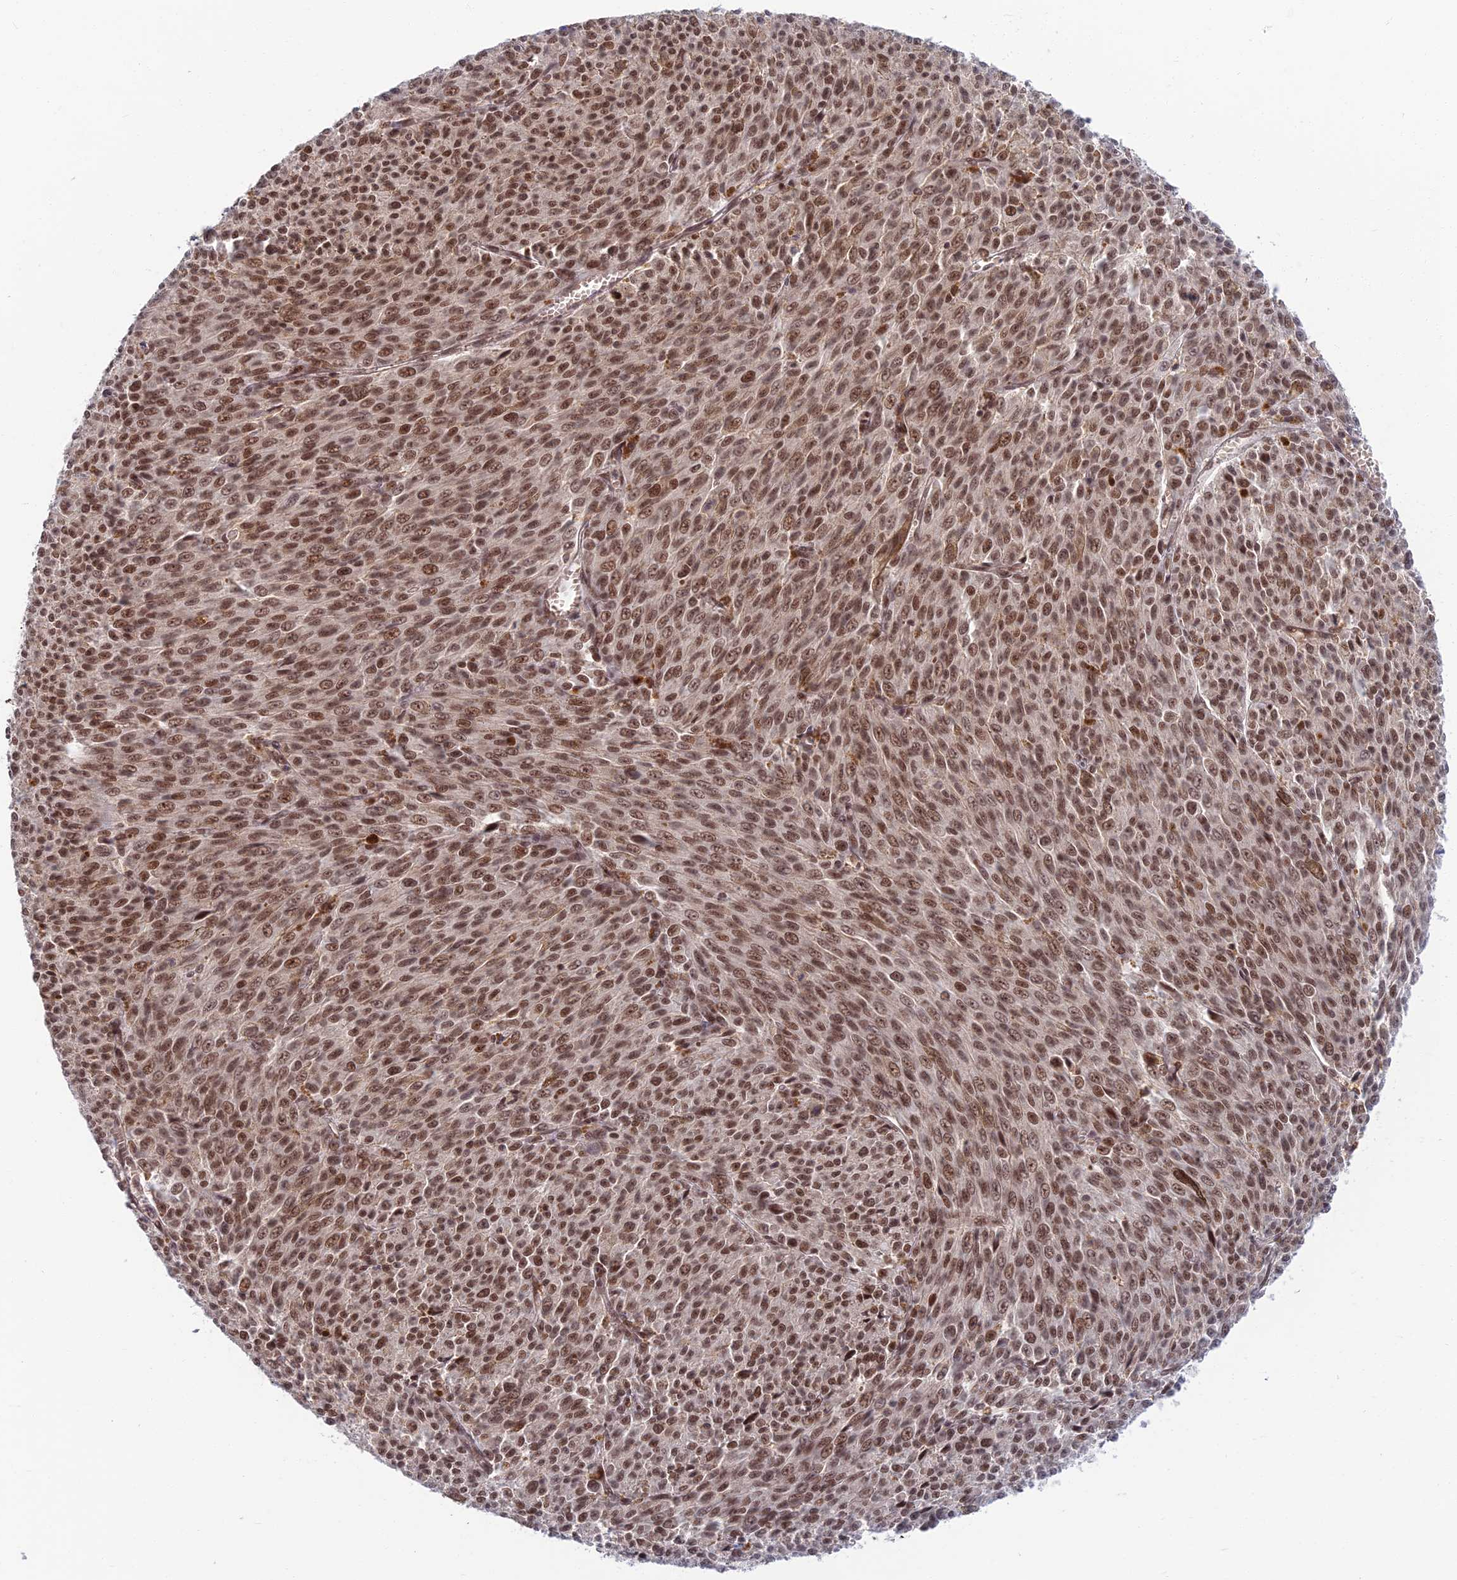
{"staining": {"intensity": "moderate", "quantity": ">75%", "location": "nuclear"}, "tissue": "melanoma", "cell_type": "Tumor cells", "image_type": "cancer", "snomed": [{"axis": "morphology", "description": "Malignant melanoma, NOS"}, {"axis": "topography", "description": "Skin"}], "caption": "A micrograph showing moderate nuclear staining in about >75% of tumor cells in melanoma, as visualized by brown immunohistochemical staining.", "gene": "TCEA2", "patient": {"sex": "female", "age": 52}}